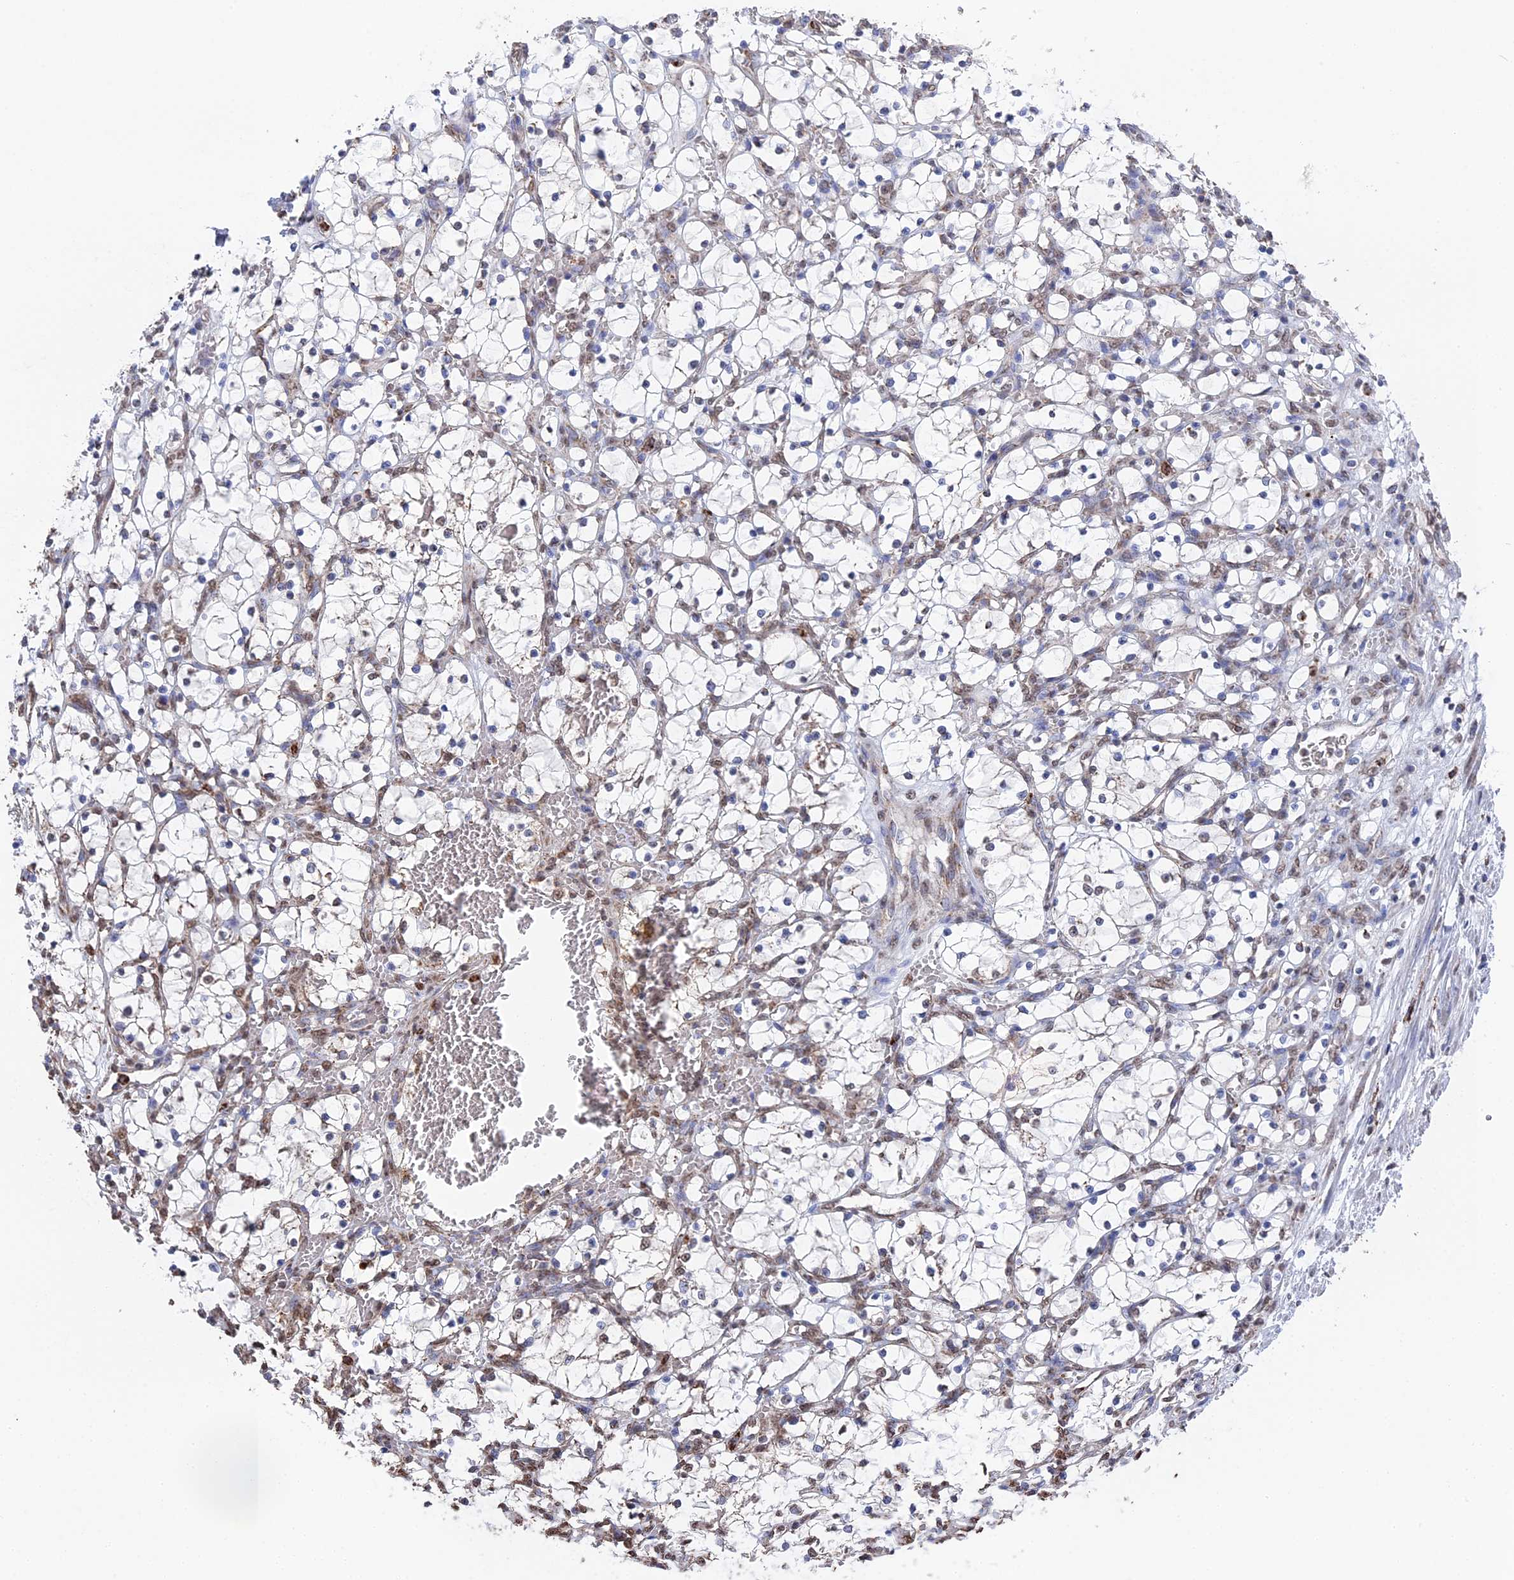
{"staining": {"intensity": "negative", "quantity": "none", "location": "none"}, "tissue": "renal cancer", "cell_type": "Tumor cells", "image_type": "cancer", "snomed": [{"axis": "morphology", "description": "Adenocarcinoma, NOS"}, {"axis": "topography", "description": "Kidney"}], "caption": "IHC of renal adenocarcinoma shows no expression in tumor cells. (DAB immunohistochemistry (IHC) visualized using brightfield microscopy, high magnification).", "gene": "SMG9", "patient": {"sex": "female", "age": 69}}